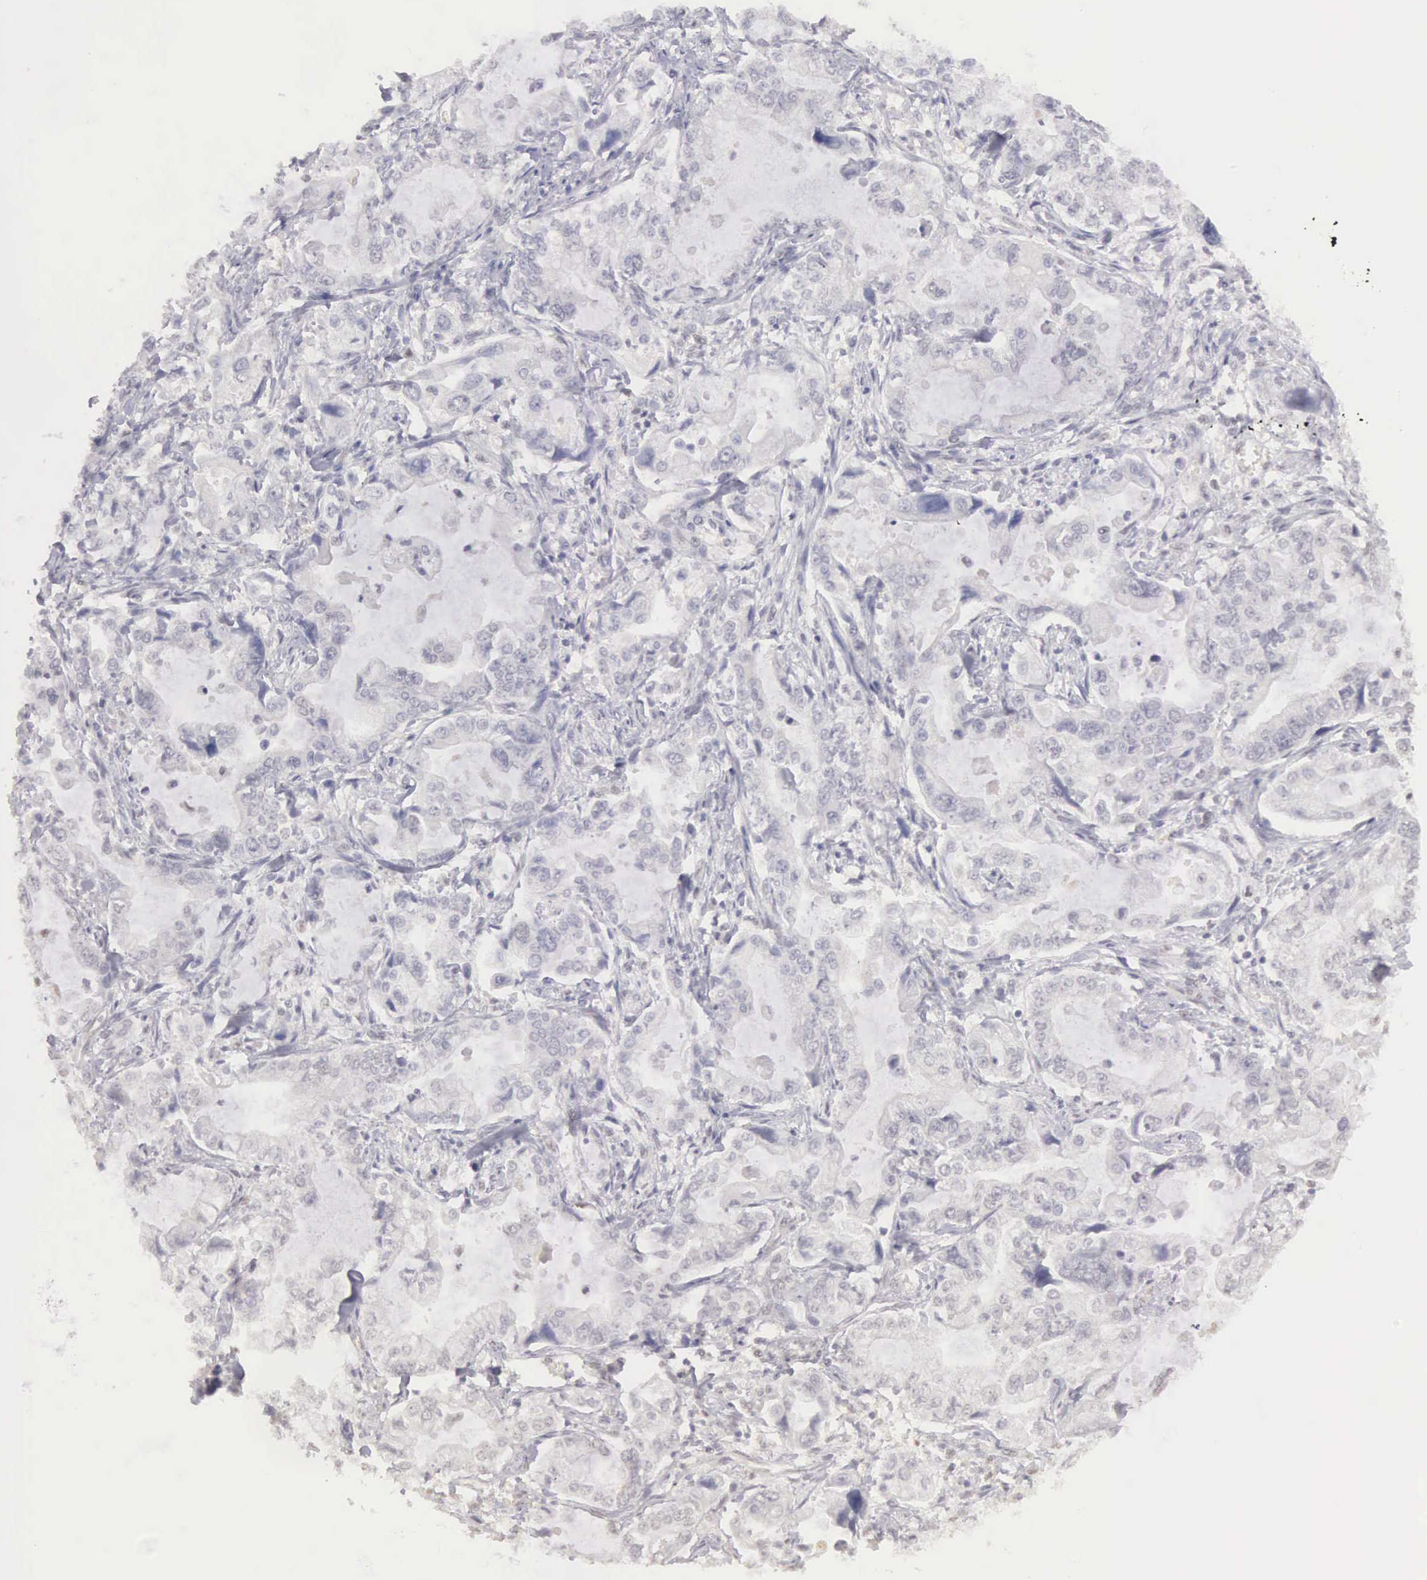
{"staining": {"intensity": "negative", "quantity": "none", "location": "none"}, "tissue": "stomach cancer", "cell_type": "Tumor cells", "image_type": "cancer", "snomed": [{"axis": "morphology", "description": "Adenocarcinoma, NOS"}, {"axis": "topography", "description": "Pancreas"}, {"axis": "topography", "description": "Stomach, upper"}], "caption": "Stomach cancer was stained to show a protein in brown. There is no significant positivity in tumor cells. (Stains: DAB IHC with hematoxylin counter stain, Microscopy: brightfield microscopy at high magnification).", "gene": "UBA1", "patient": {"sex": "male", "age": 77}}